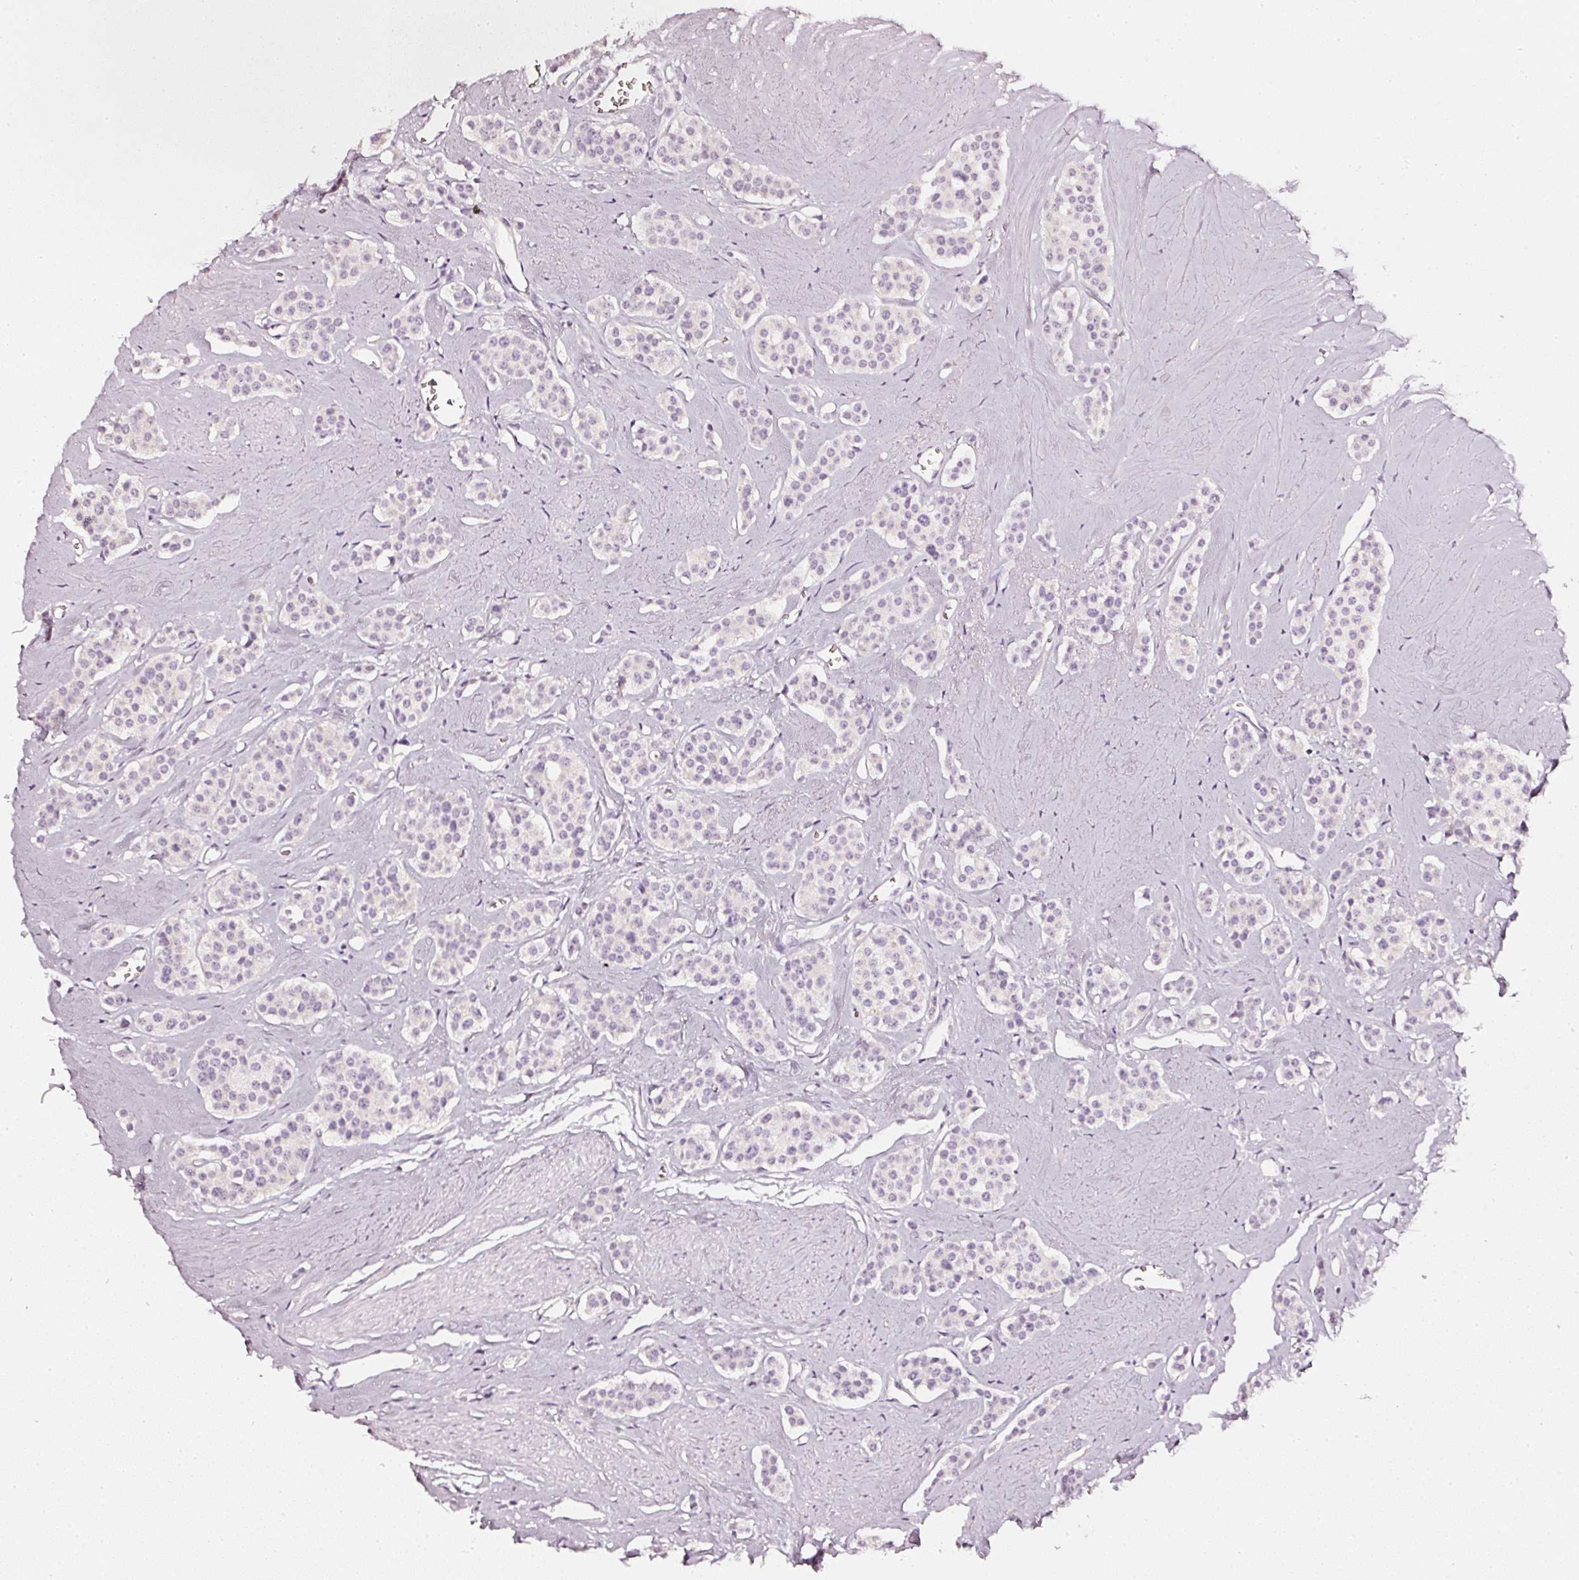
{"staining": {"intensity": "negative", "quantity": "none", "location": "none"}, "tissue": "carcinoid", "cell_type": "Tumor cells", "image_type": "cancer", "snomed": [{"axis": "morphology", "description": "Carcinoid, malignant, NOS"}, {"axis": "topography", "description": "Small intestine"}], "caption": "IHC photomicrograph of carcinoid (malignant) stained for a protein (brown), which shows no expression in tumor cells. (IHC, brightfield microscopy, high magnification).", "gene": "CNP", "patient": {"sex": "male", "age": 60}}